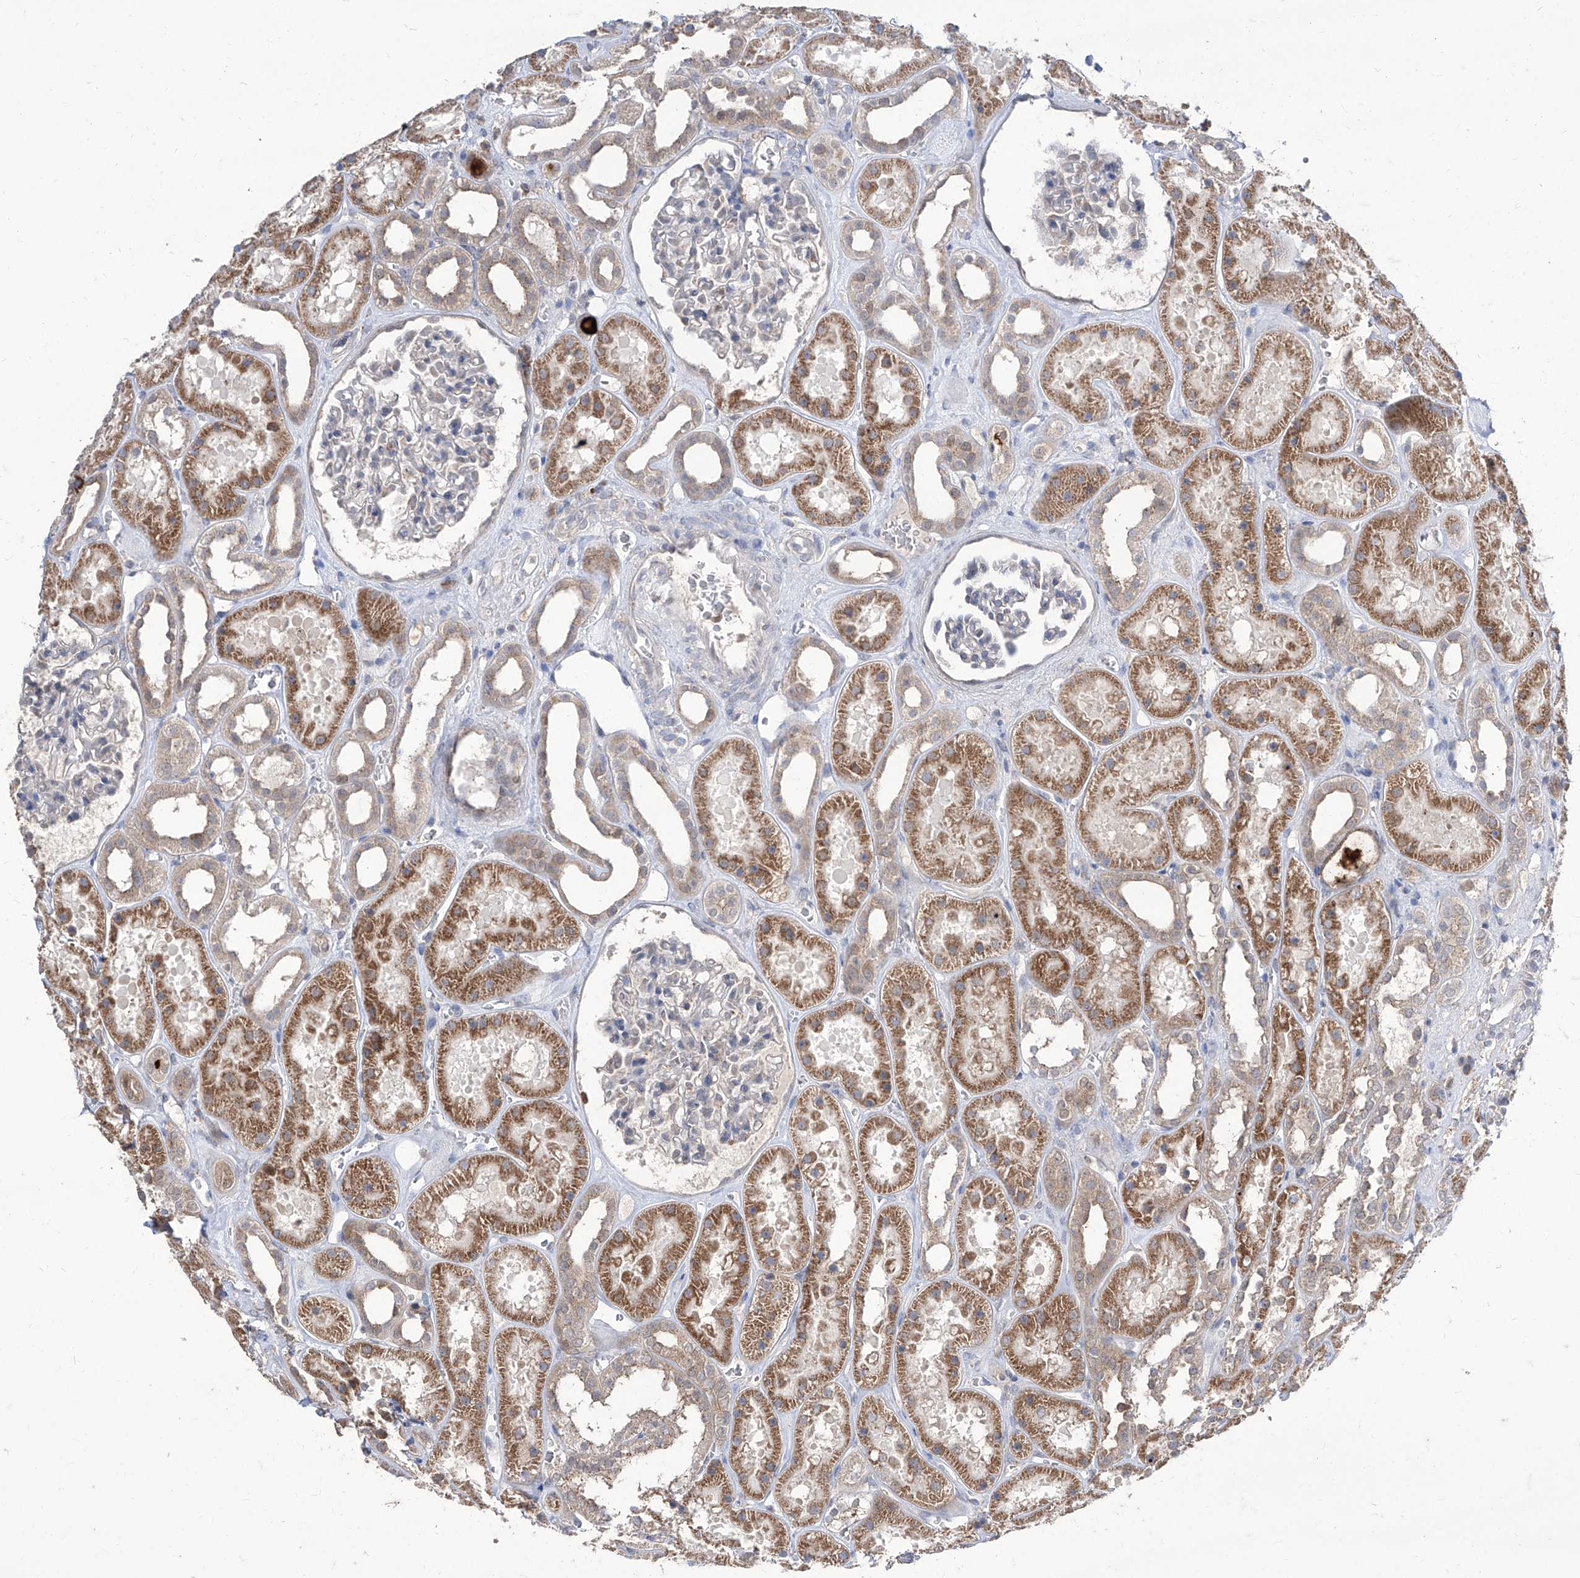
{"staining": {"intensity": "negative", "quantity": "none", "location": "none"}, "tissue": "kidney", "cell_type": "Cells in glomeruli", "image_type": "normal", "snomed": [{"axis": "morphology", "description": "Normal tissue, NOS"}, {"axis": "topography", "description": "Kidney"}], "caption": "This is a histopathology image of immunohistochemistry (IHC) staining of benign kidney, which shows no expression in cells in glomeruli.", "gene": "BROX", "patient": {"sex": "female", "age": 41}}